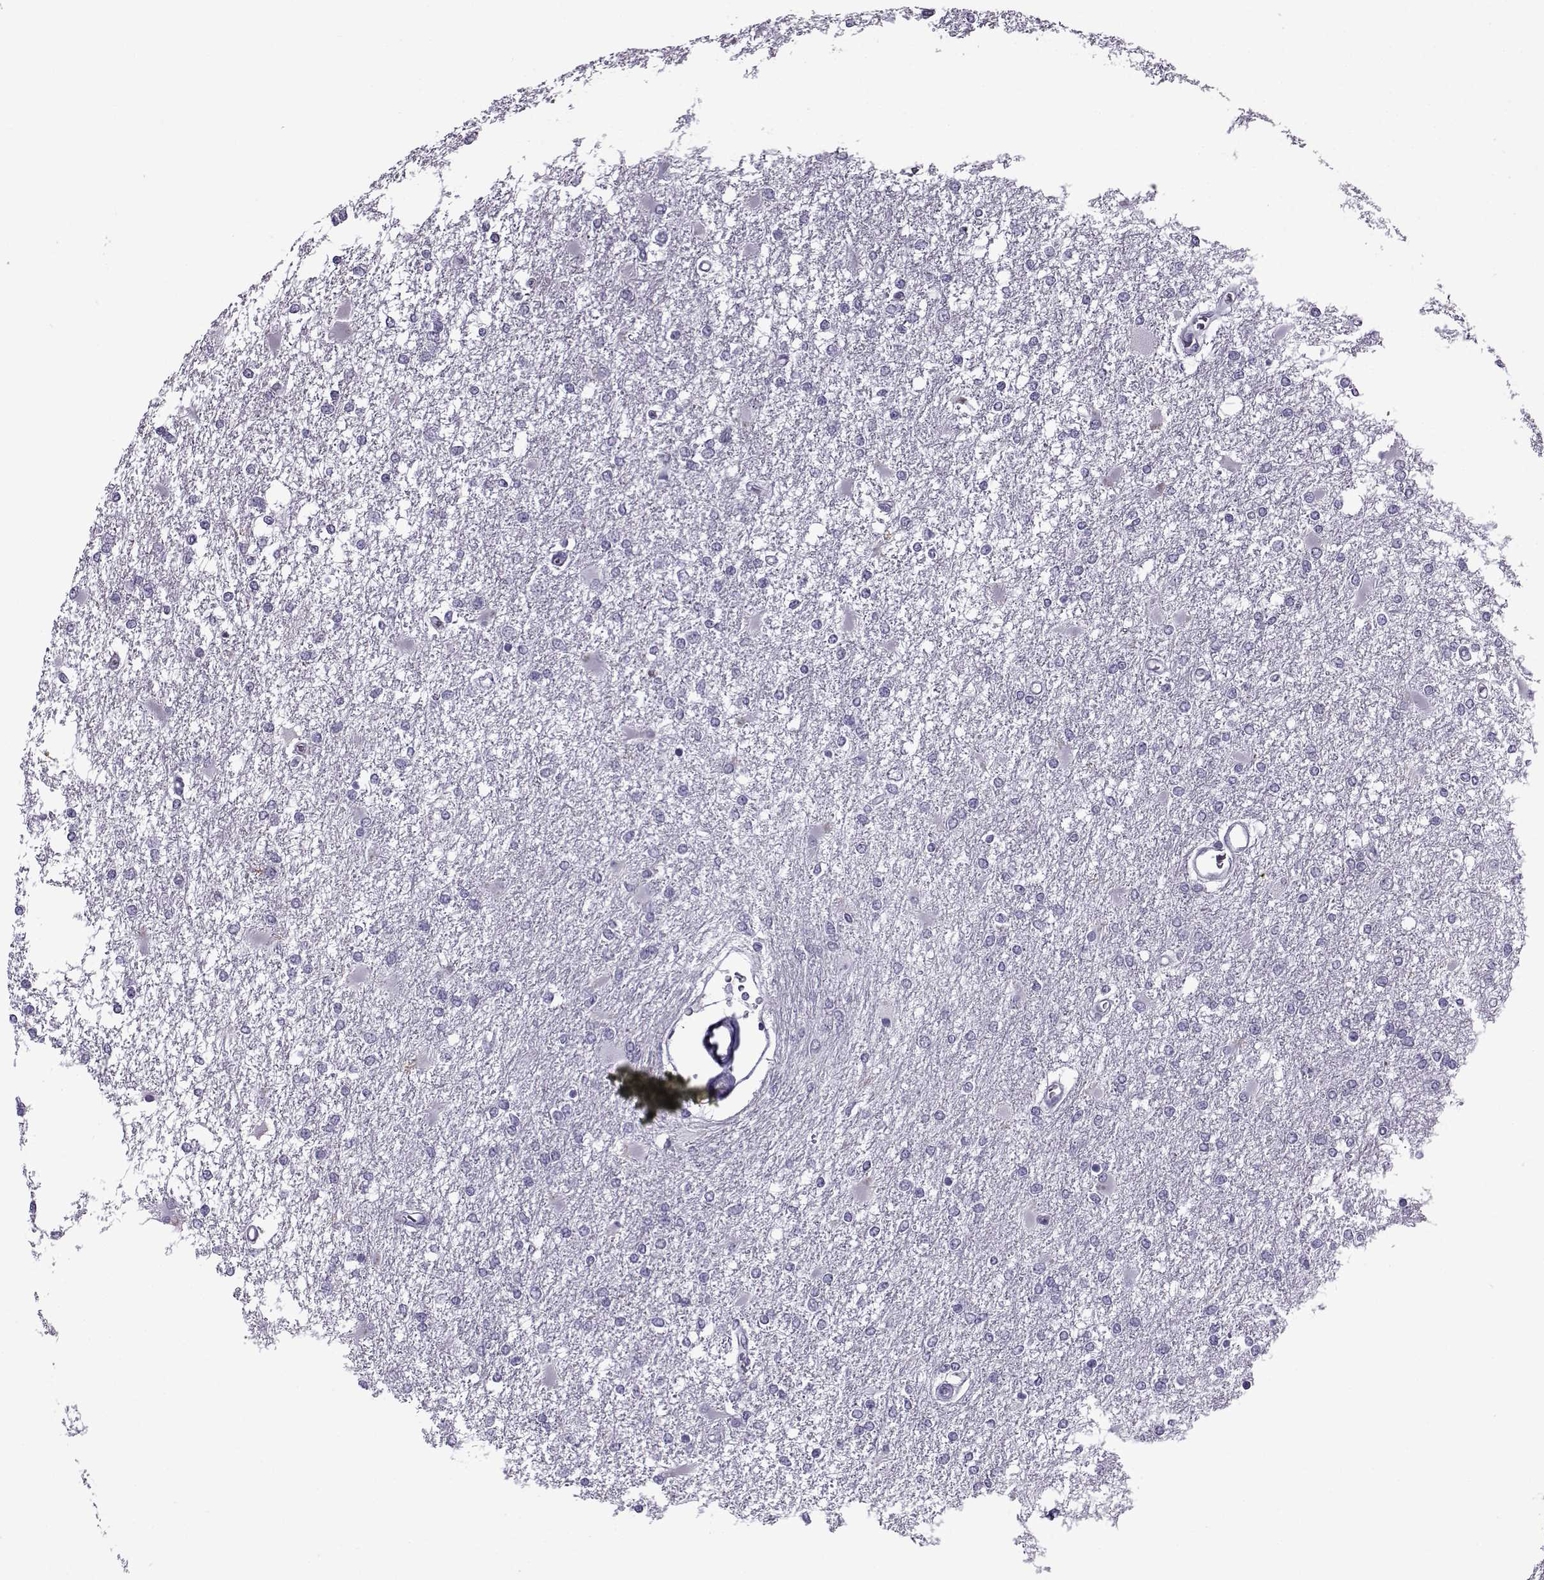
{"staining": {"intensity": "negative", "quantity": "none", "location": "none"}, "tissue": "glioma", "cell_type": "Tumor cells", "image_type": "cancer", "snomed": [{"axis": "morphology", "description": "Glioma, malignant, High grade"}, {"axis": "topography", "description": "Cerebral cortex"}], "caption": "Photomicrograph shows no significant protein positivity in tumor cells of glioma.", "gene": "OIP5", "patient": {"sex": "male", "age": 79}}